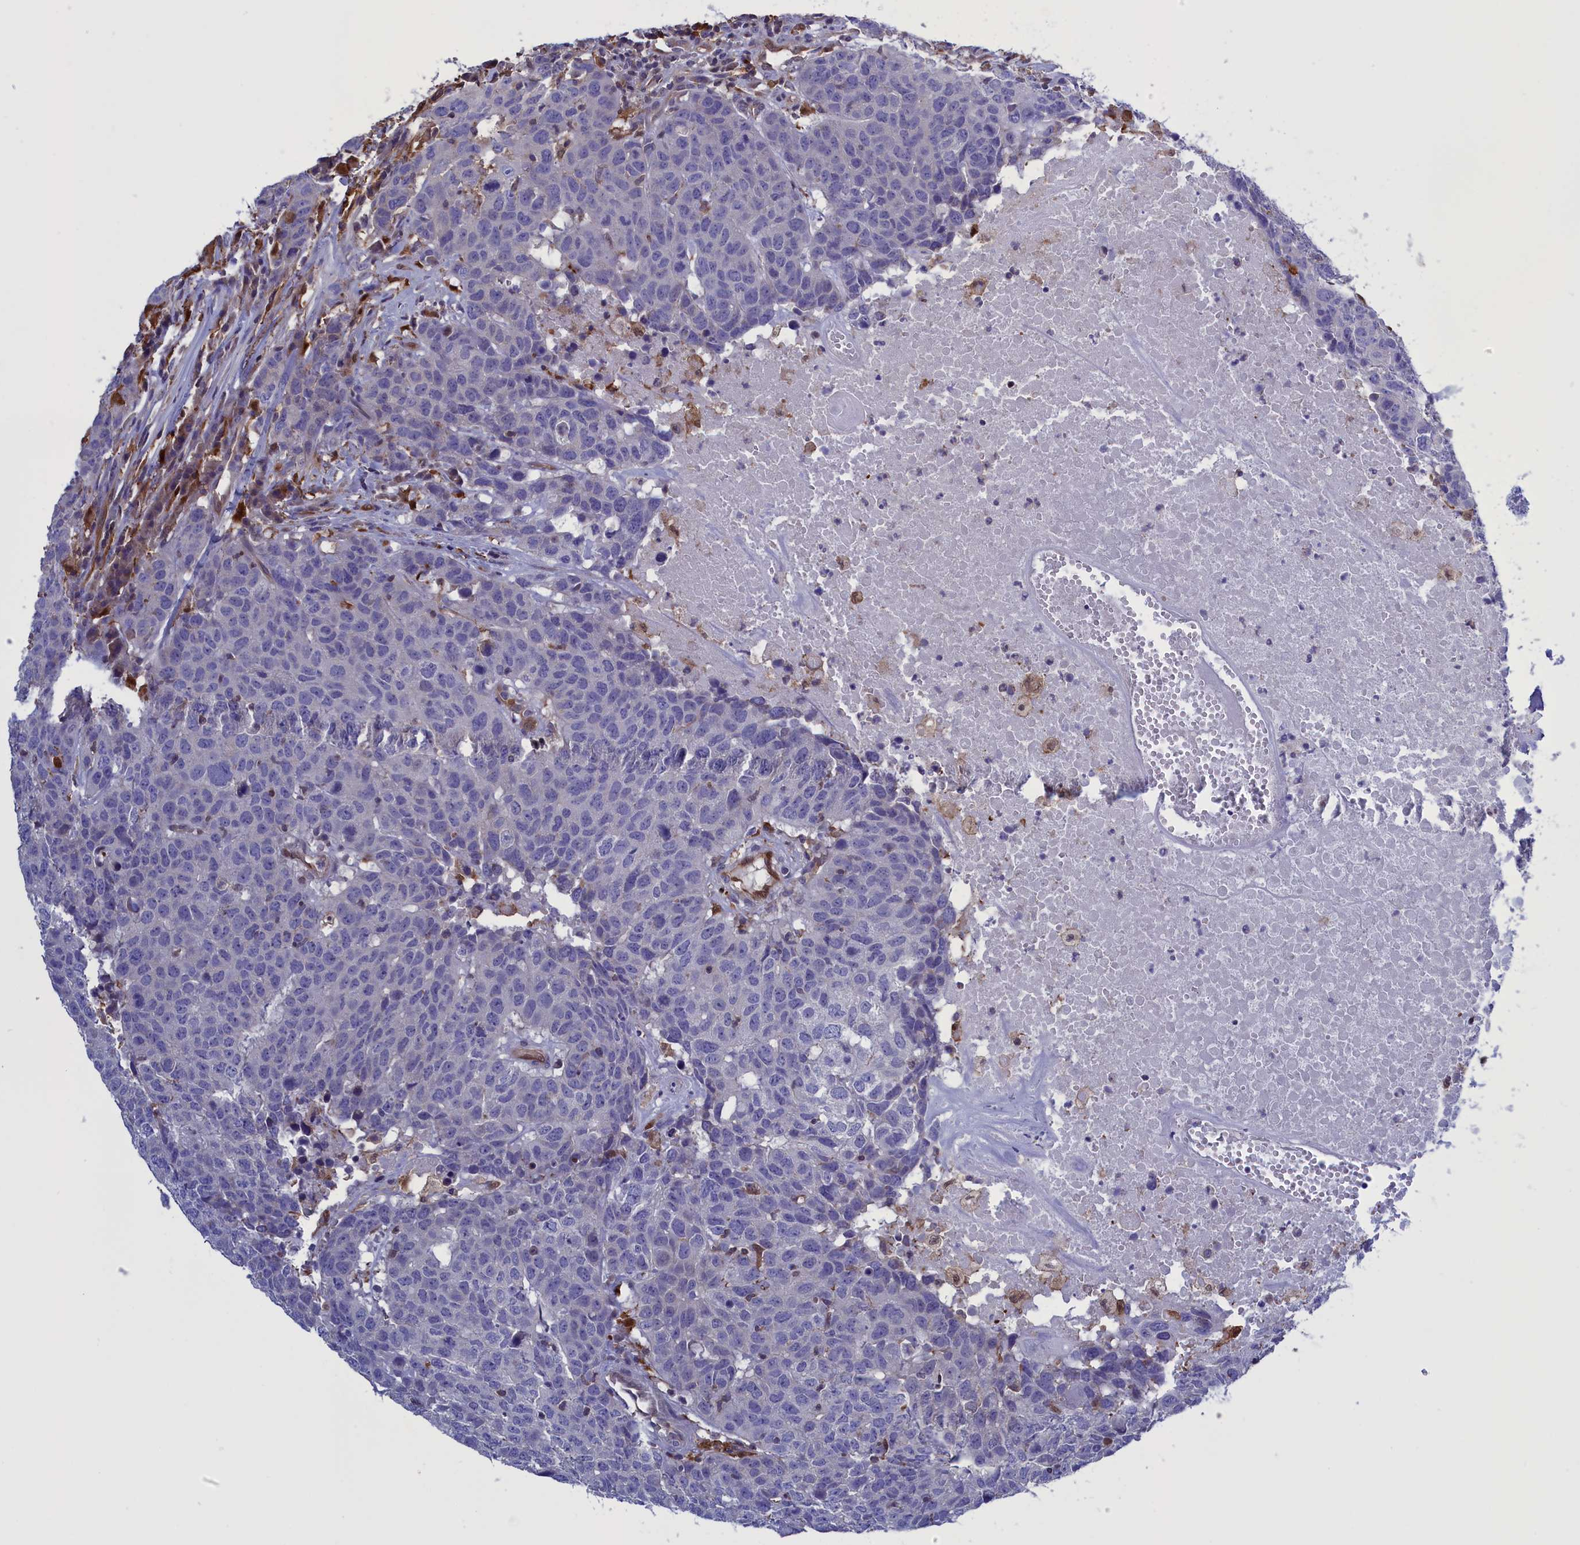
{"staining": {"intensity": "negative", "quantity": "none", "location": "none"}, "tissue": "head and neck cancer", "cell_type": "Tumor cells", "image_type": "cancer", "snomed": [{"axis": "morphology", "description": "Squamous cell carcinoma, NOS"}, {"axis": "topography", "description": "Head-Neck"}], "caption": "Tumor cells show no significant positivity in squamous cell carcinoma (head and neck).", "gene": "ARHGAP18", "patient": {"sex": "male", "age": 66}}